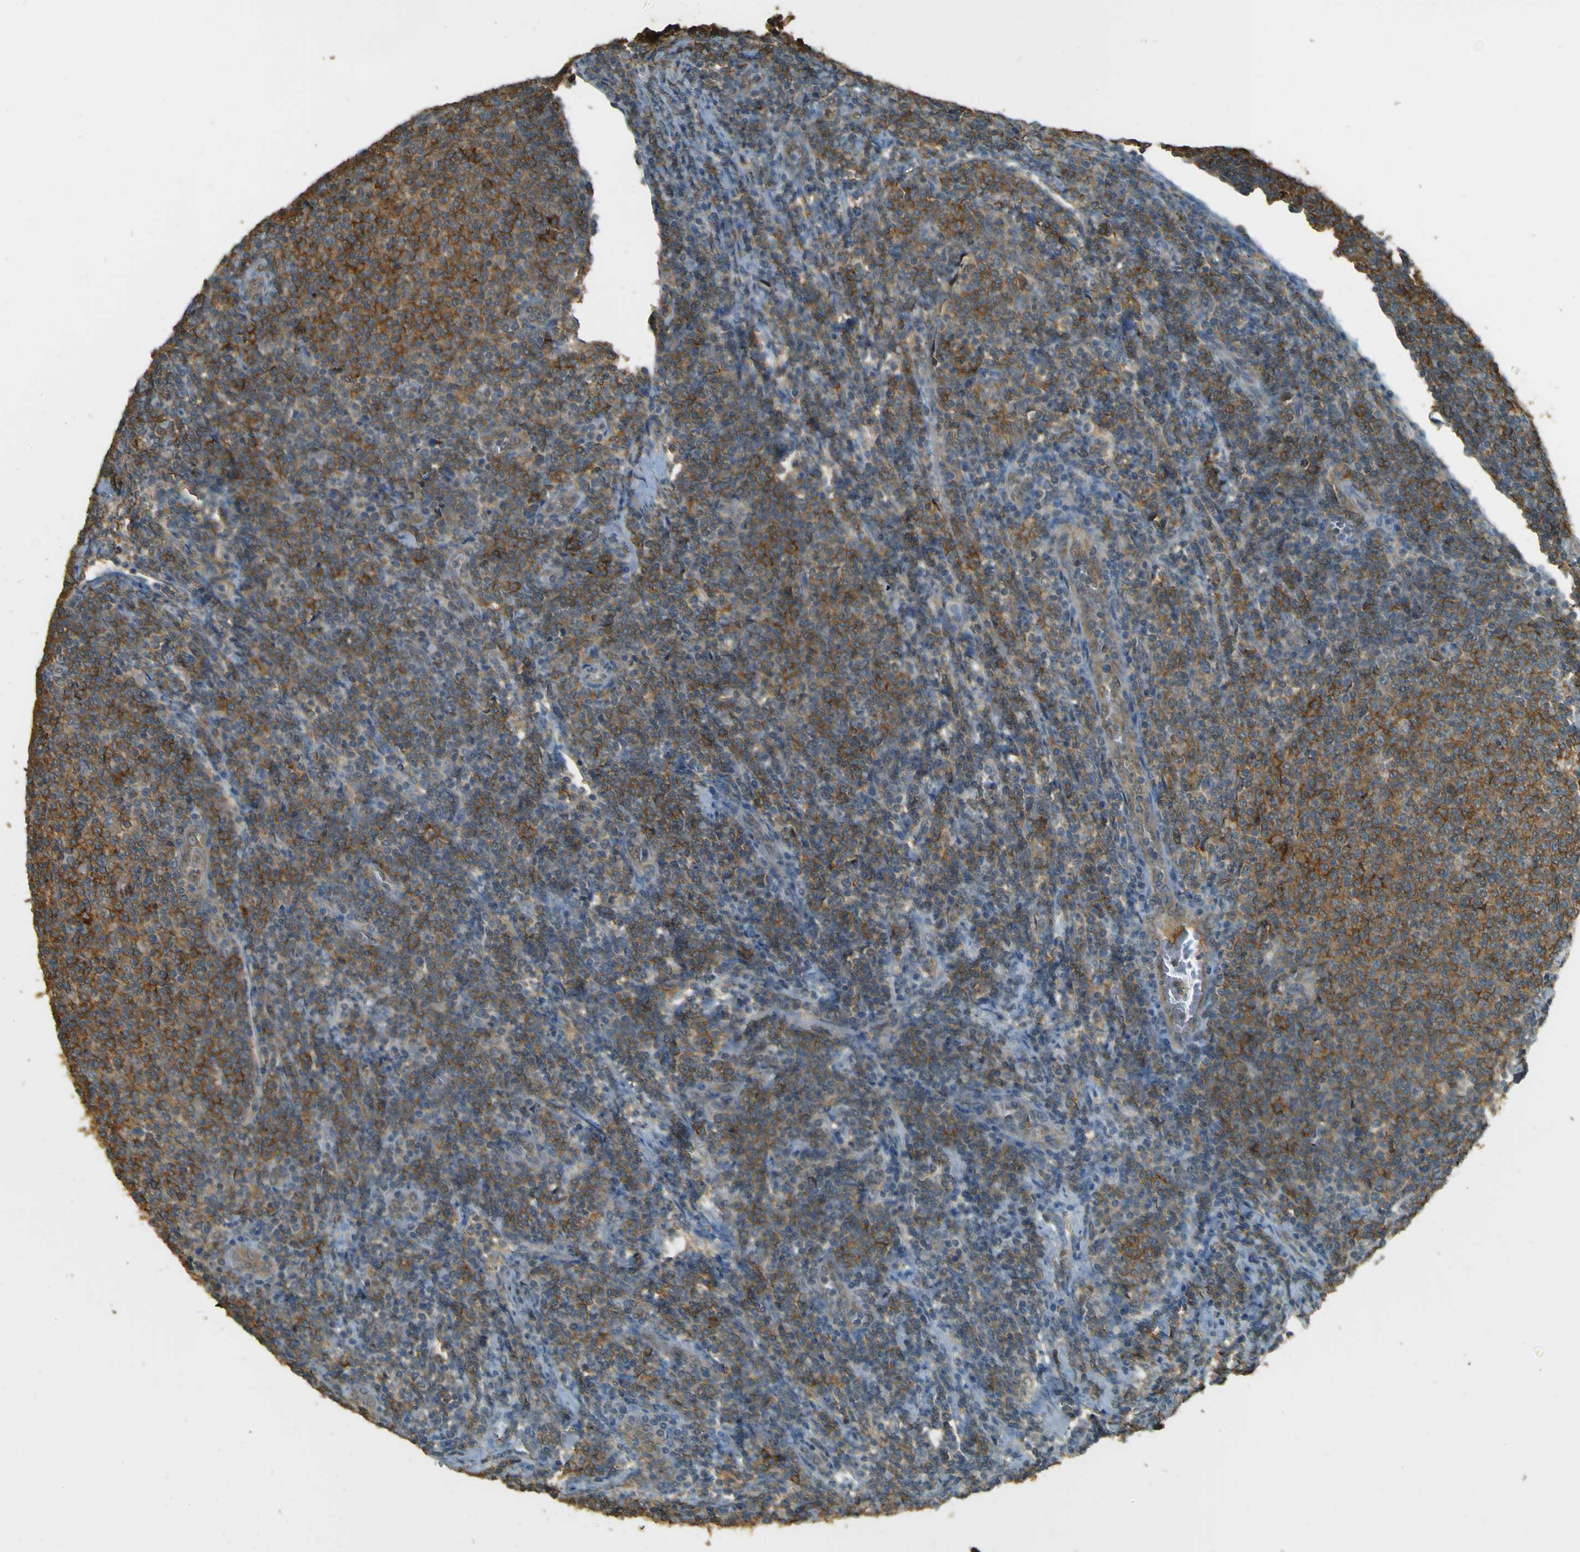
{"staining": {"intensity": "strong", "quantity": "25%-75%", "location": "cytoplasmic/membranous"}, "tissue": "lymphoma", "cell_type": "Tumor cells", "image_type": "cancer", "snomed": [{"axis": "morphology", "description": "Malignant lymphoma, non-Hodgkin's type, Low grade"}, {"axis": "topography", "description": "Lymph node"}], "caption": "There is high levels of strong cytoplasmic/membranous expression in tumor cells of lymphoma, as demonstrated by immunohistochemical staining (brown color).", "gene": "GOLGA1", "patient": {"sex": "male", "age": 66}}